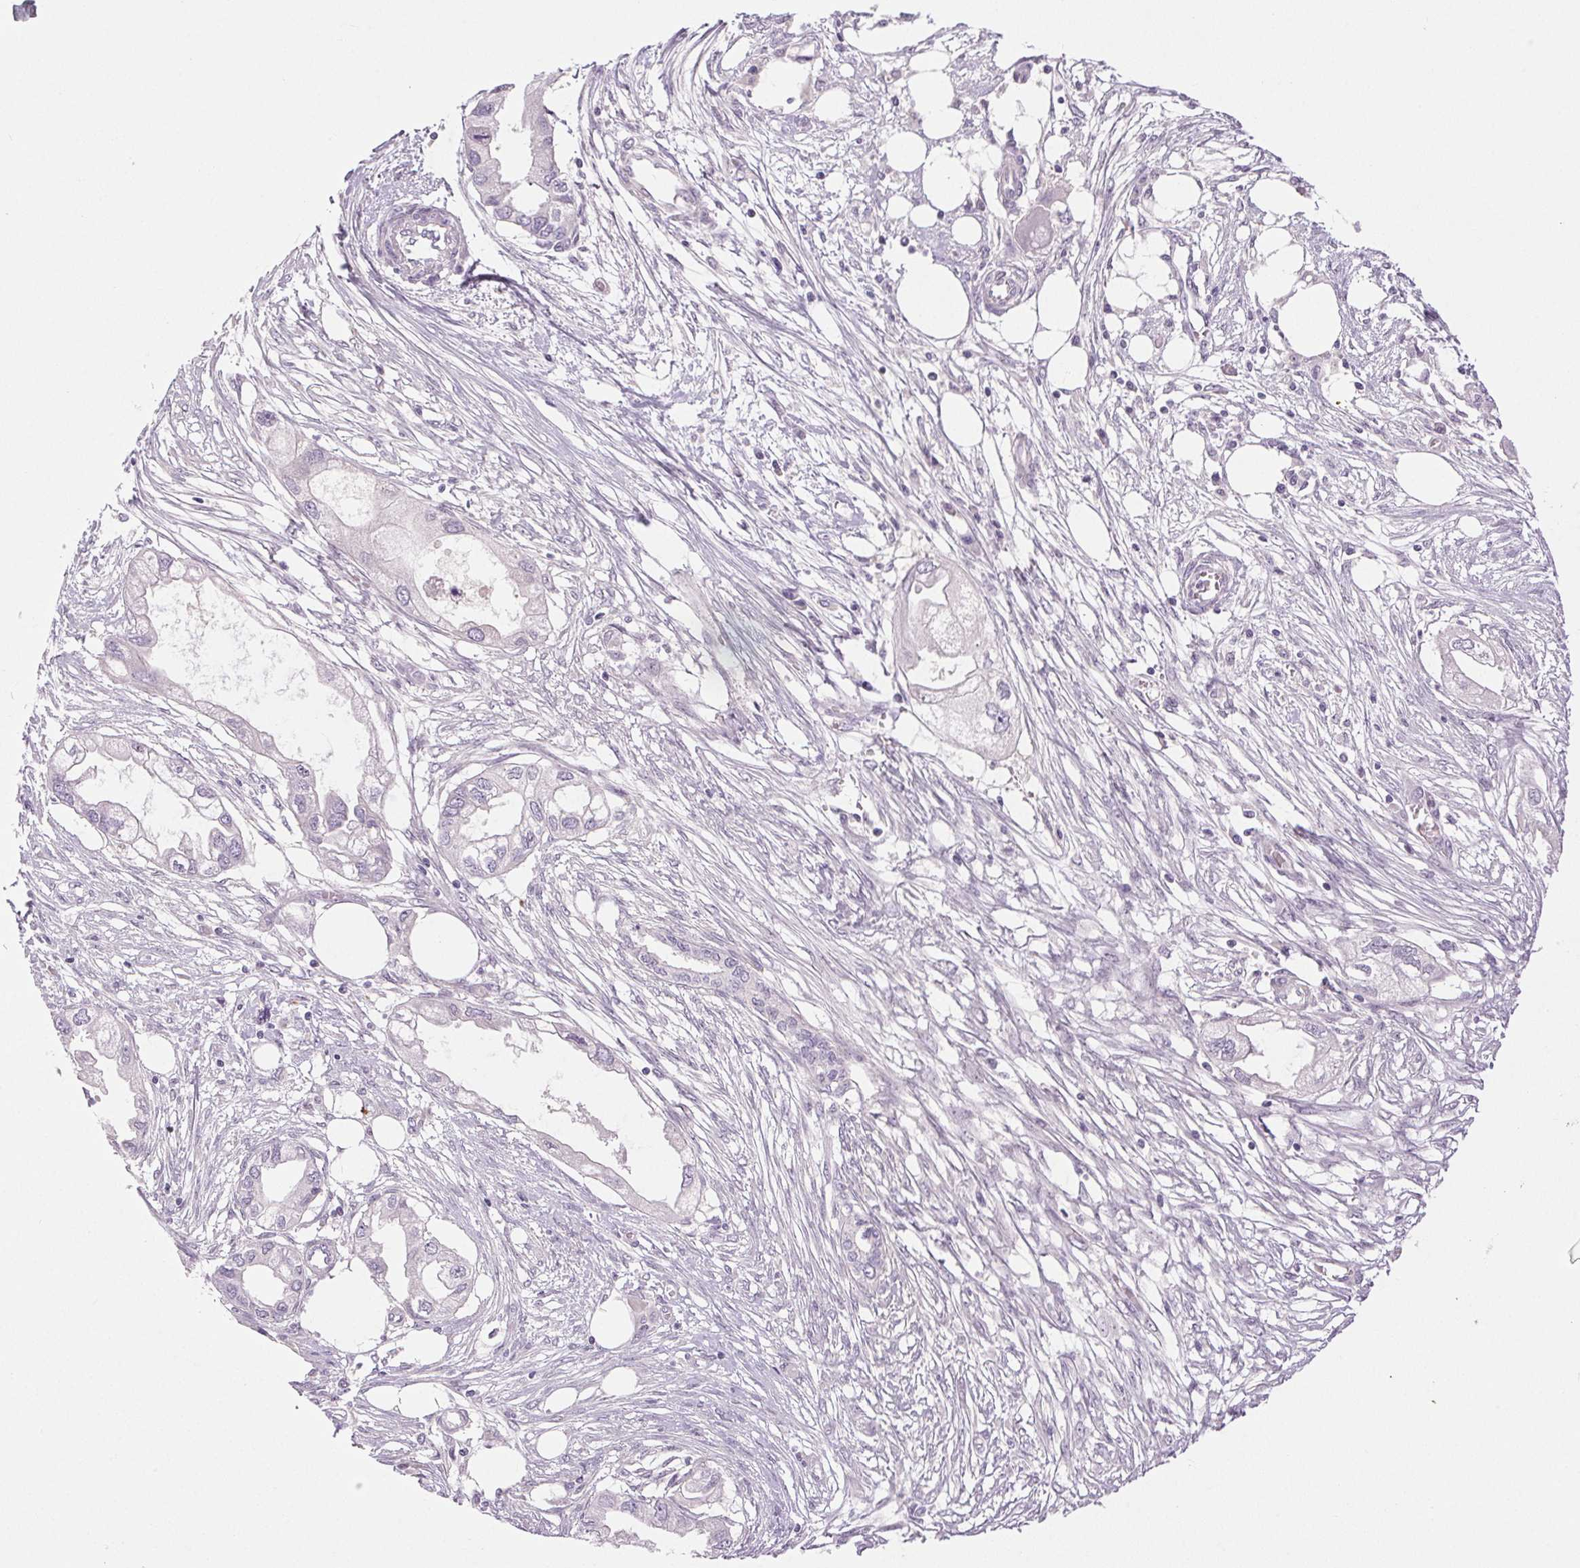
{"staining": {"intensity": "negative", "quantity": "none", "location": "none"}, "tissue": "endometrial cancer", "cell_type": "Tumor cells", "image_type": "cancer", "snomed": [{"axis": "morphology", "description": "Adenocarcinoma, NOS"}, {"axis": "morphology", "description": "Adenocarcinoma, metastatic, NOS"}, {"axis": "topography", "description": "Adipose tissue"}, {"axis": "topography", "description": "Endometrium"}], "caption": "Endometrial cancer was stained to show a protein in brown. There is no significant staining in tumor cells. (DAB (3,3'-diaminobenzidine) immunohistochemistry (IHC) visualized using brightfield microscopy, high magnification).", "gene": "FAM168A", "patient": {"sex": "female", "age": 67}}